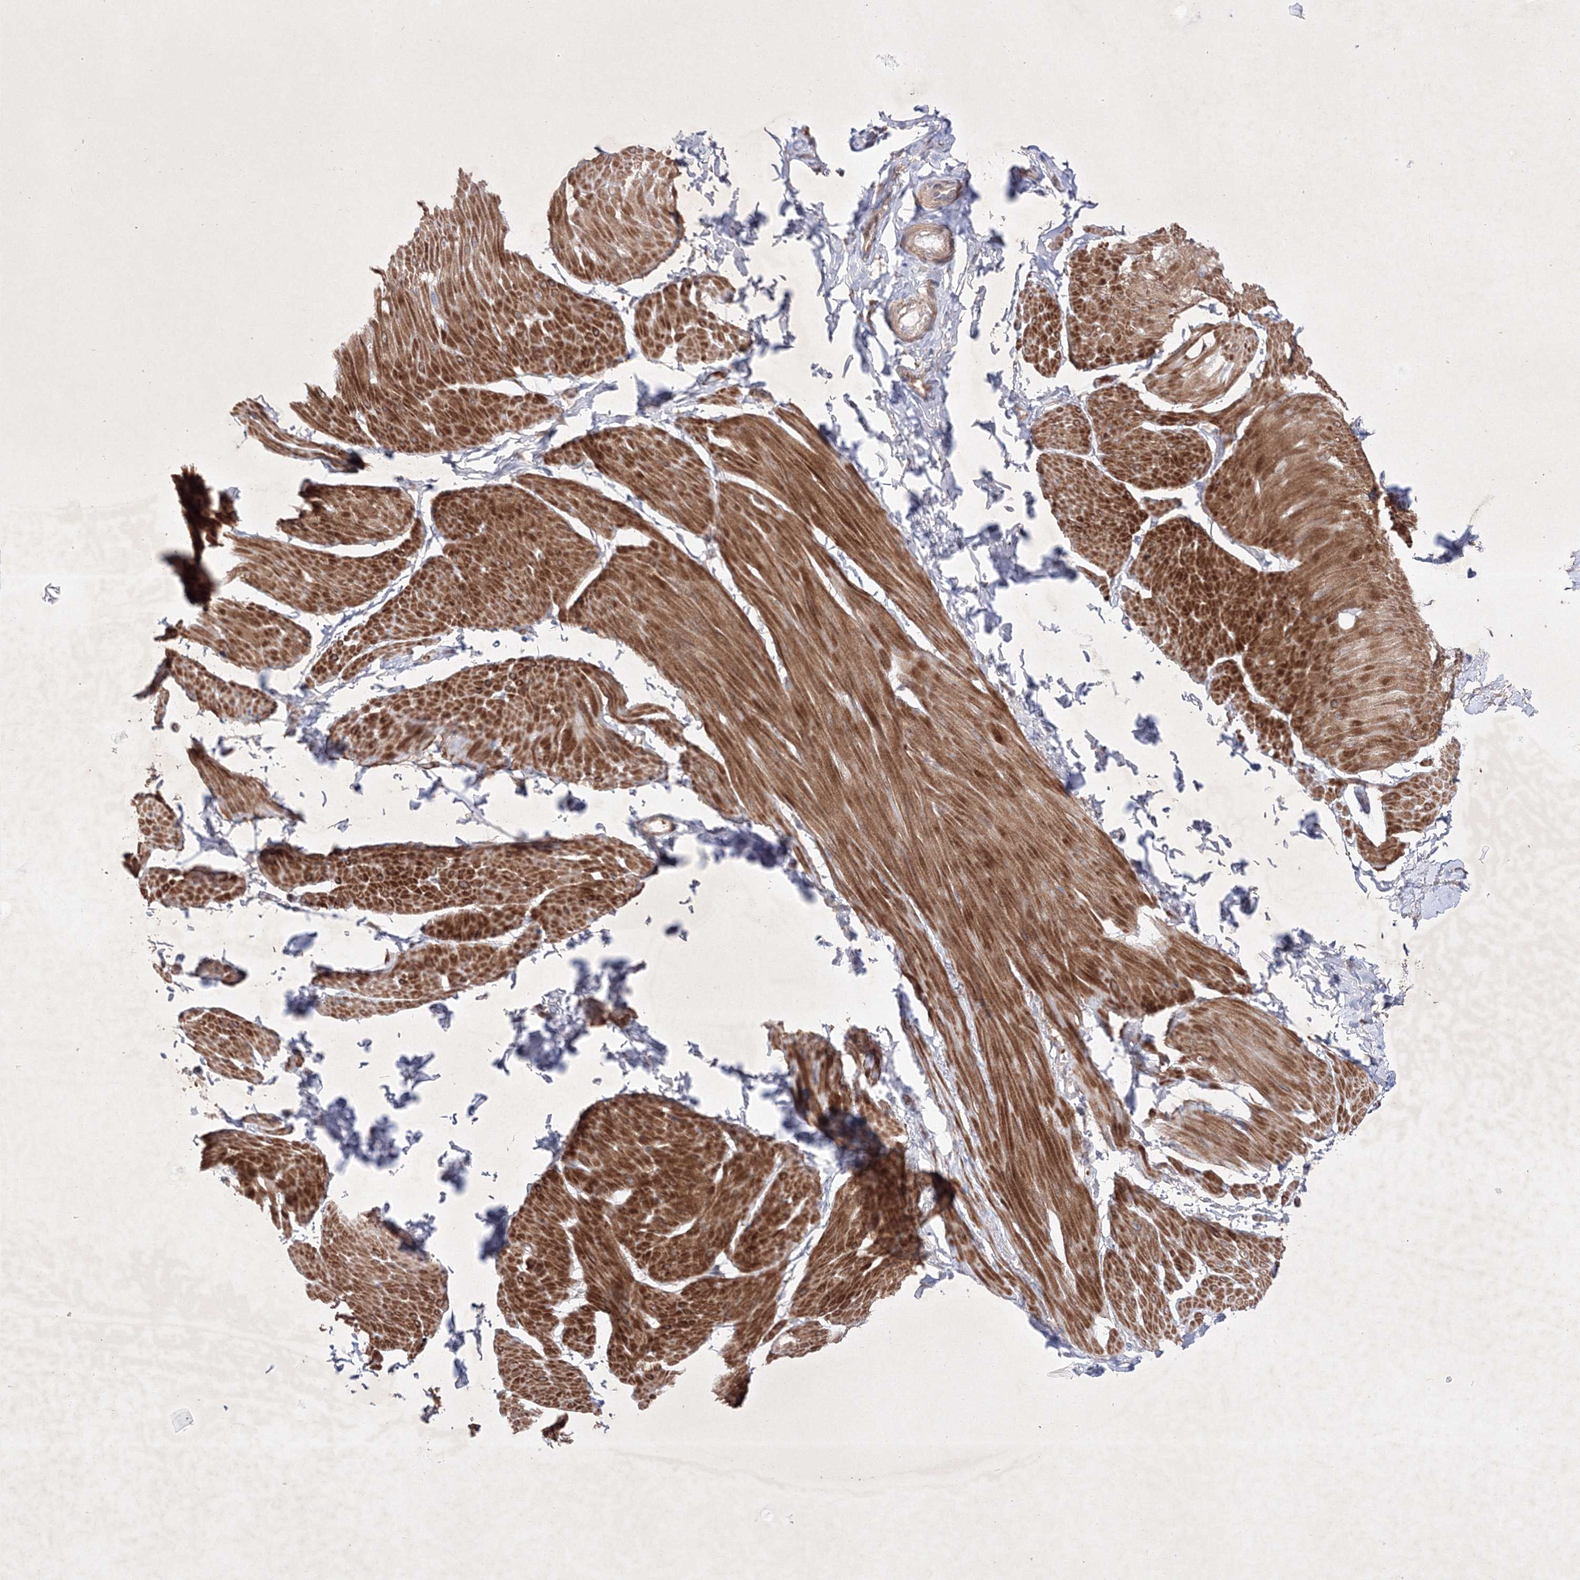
{"staining": {"intensity": "strong", "quantity": ">75%", "location": "cytoplasmic/membranous"}, "tissue": "smooth muscle", "cell_type": "Smooth muscle cells", "image_type": "normal", "snomed": [{"axis": "morphology", "description": "Urothelial carcinoma, High grade"}, {"axis": "topography", "description": "Urinary bladder"}], "caption": "The histopathology image displays a brown stain indicating the presence of a protein in the cytoplasmic/membranous of smooth muscle cells in smooth muscle.", "gene": "OPA1", "patient": {"sex": "male", "age": 46}}